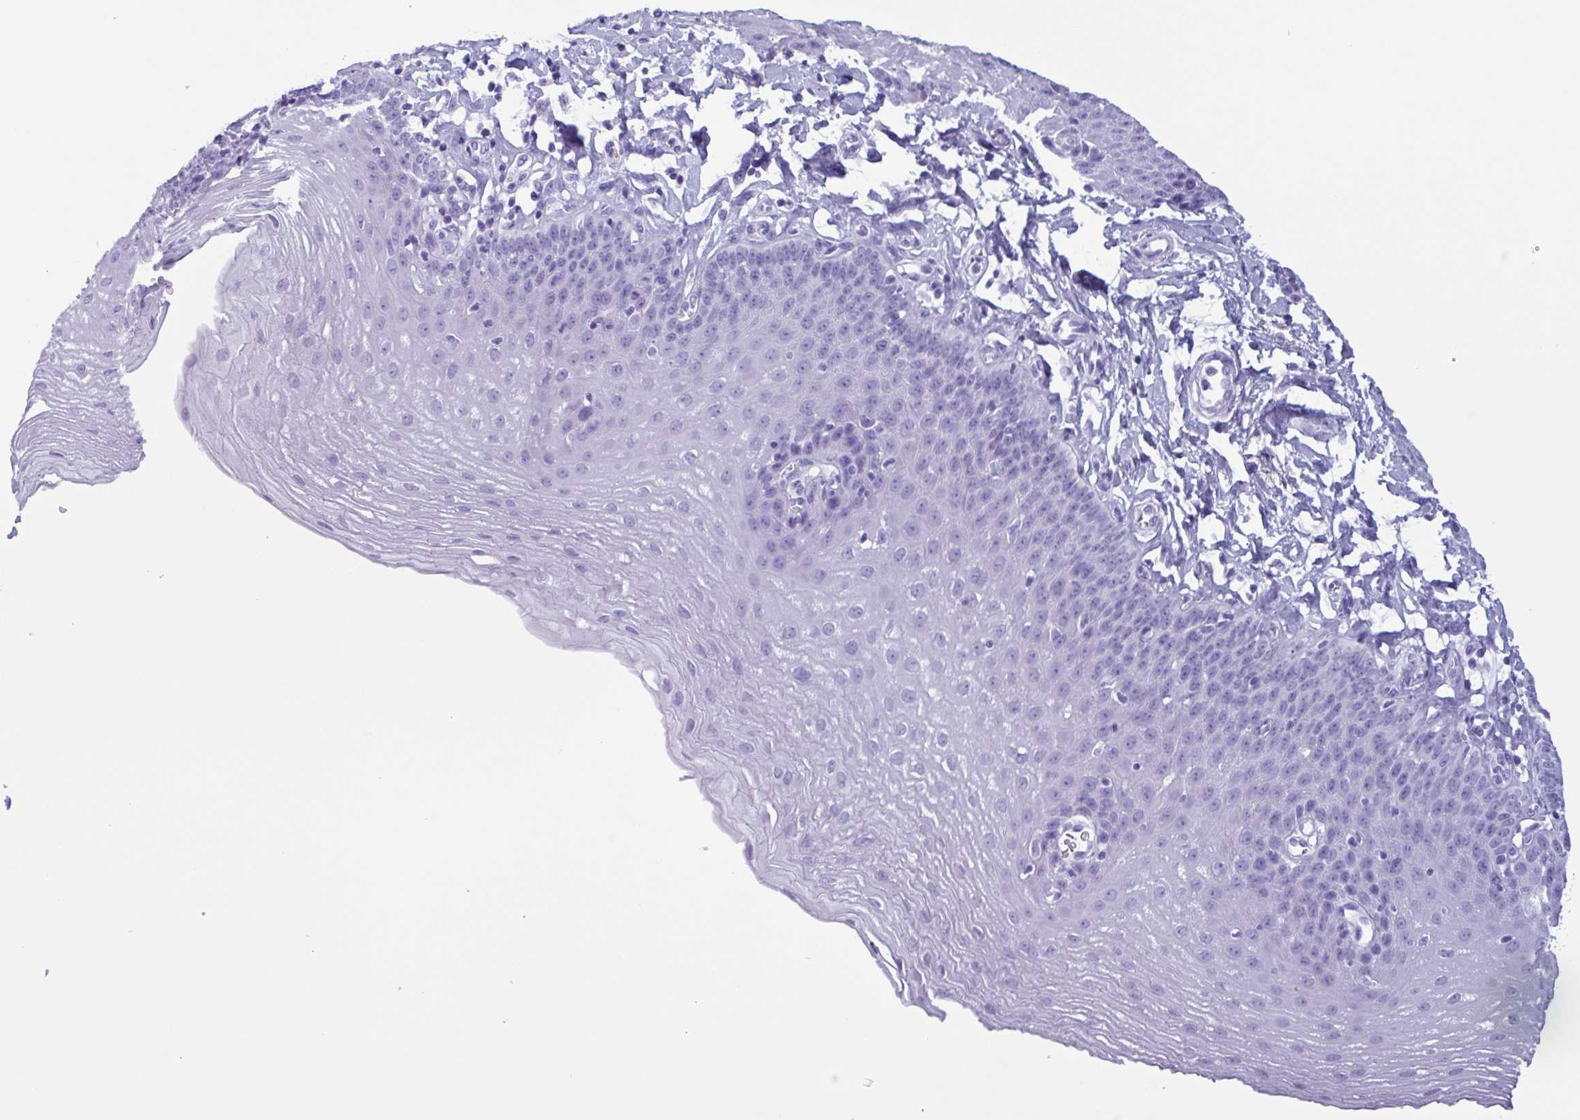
{"staining": {"intensity": "negative", "quantity": "none", "location": "none"}, "tissue": "esophagus", "cell_type": "Squamous epithelial cells", "image_type": "normal", "snomed": [{"axis": "morphology", "description": "Normal tissue, NOS"}, {"axis": "topography", "description": "Esophagus"}], "caption": "DAB immunohistochemical staining of unremarkable human esophagus exhibits no significant staining in squamous epithelial cells. (DAB (3,3'-diaminobenzidine) immunohistochemistry with hematoxylin counter stain).", "gene": "LTF", "patient": {"sex": "female", "age": 81}}